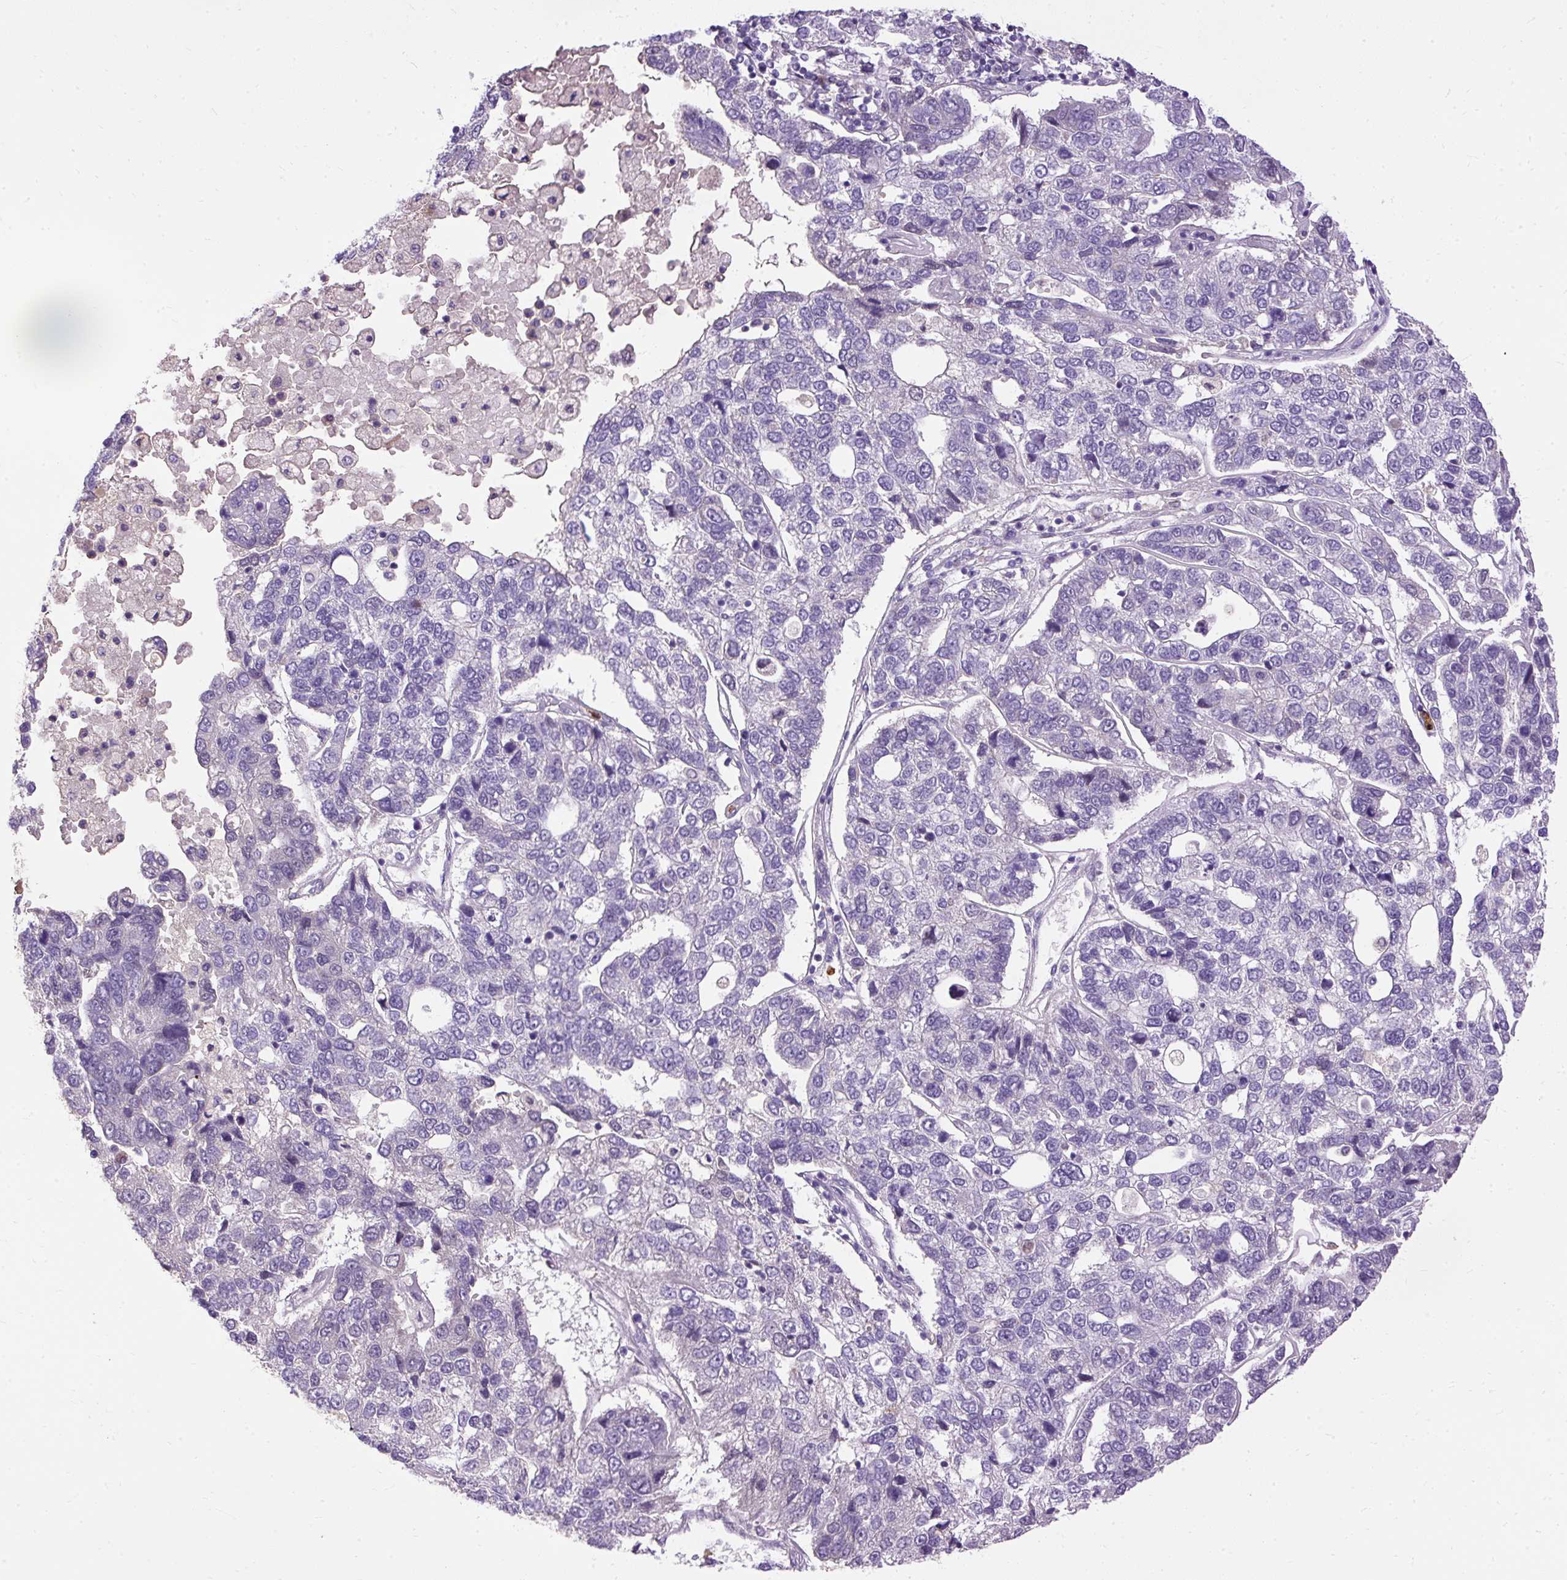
{"staining": {"intensity": "negative", "quantity": "none", "location": "none"}, "tissue": "pancreatic cancer", "cell_type": "Tumor cells", "image_type": "cancer", "snomed": [{"axis": "morphology", "description": "Adenocarcinoma, NOS"}, {"axis": "topography", "description": "Pancreas"}], "caption": "Immunohistochemistry (IHC) micrograph of pancreatic cancer stained for a protein (brown), which exhibits no positivity in tumor cells. (Stains: DAB (3,3'-diaminobenzidine) immunohistochemistry with hematoxylin counter stain, Microscopy: brightfield microscopy at high magnification).", "gene": "CTTNBP2", "patient": {"sex": "female", "age": 61}}